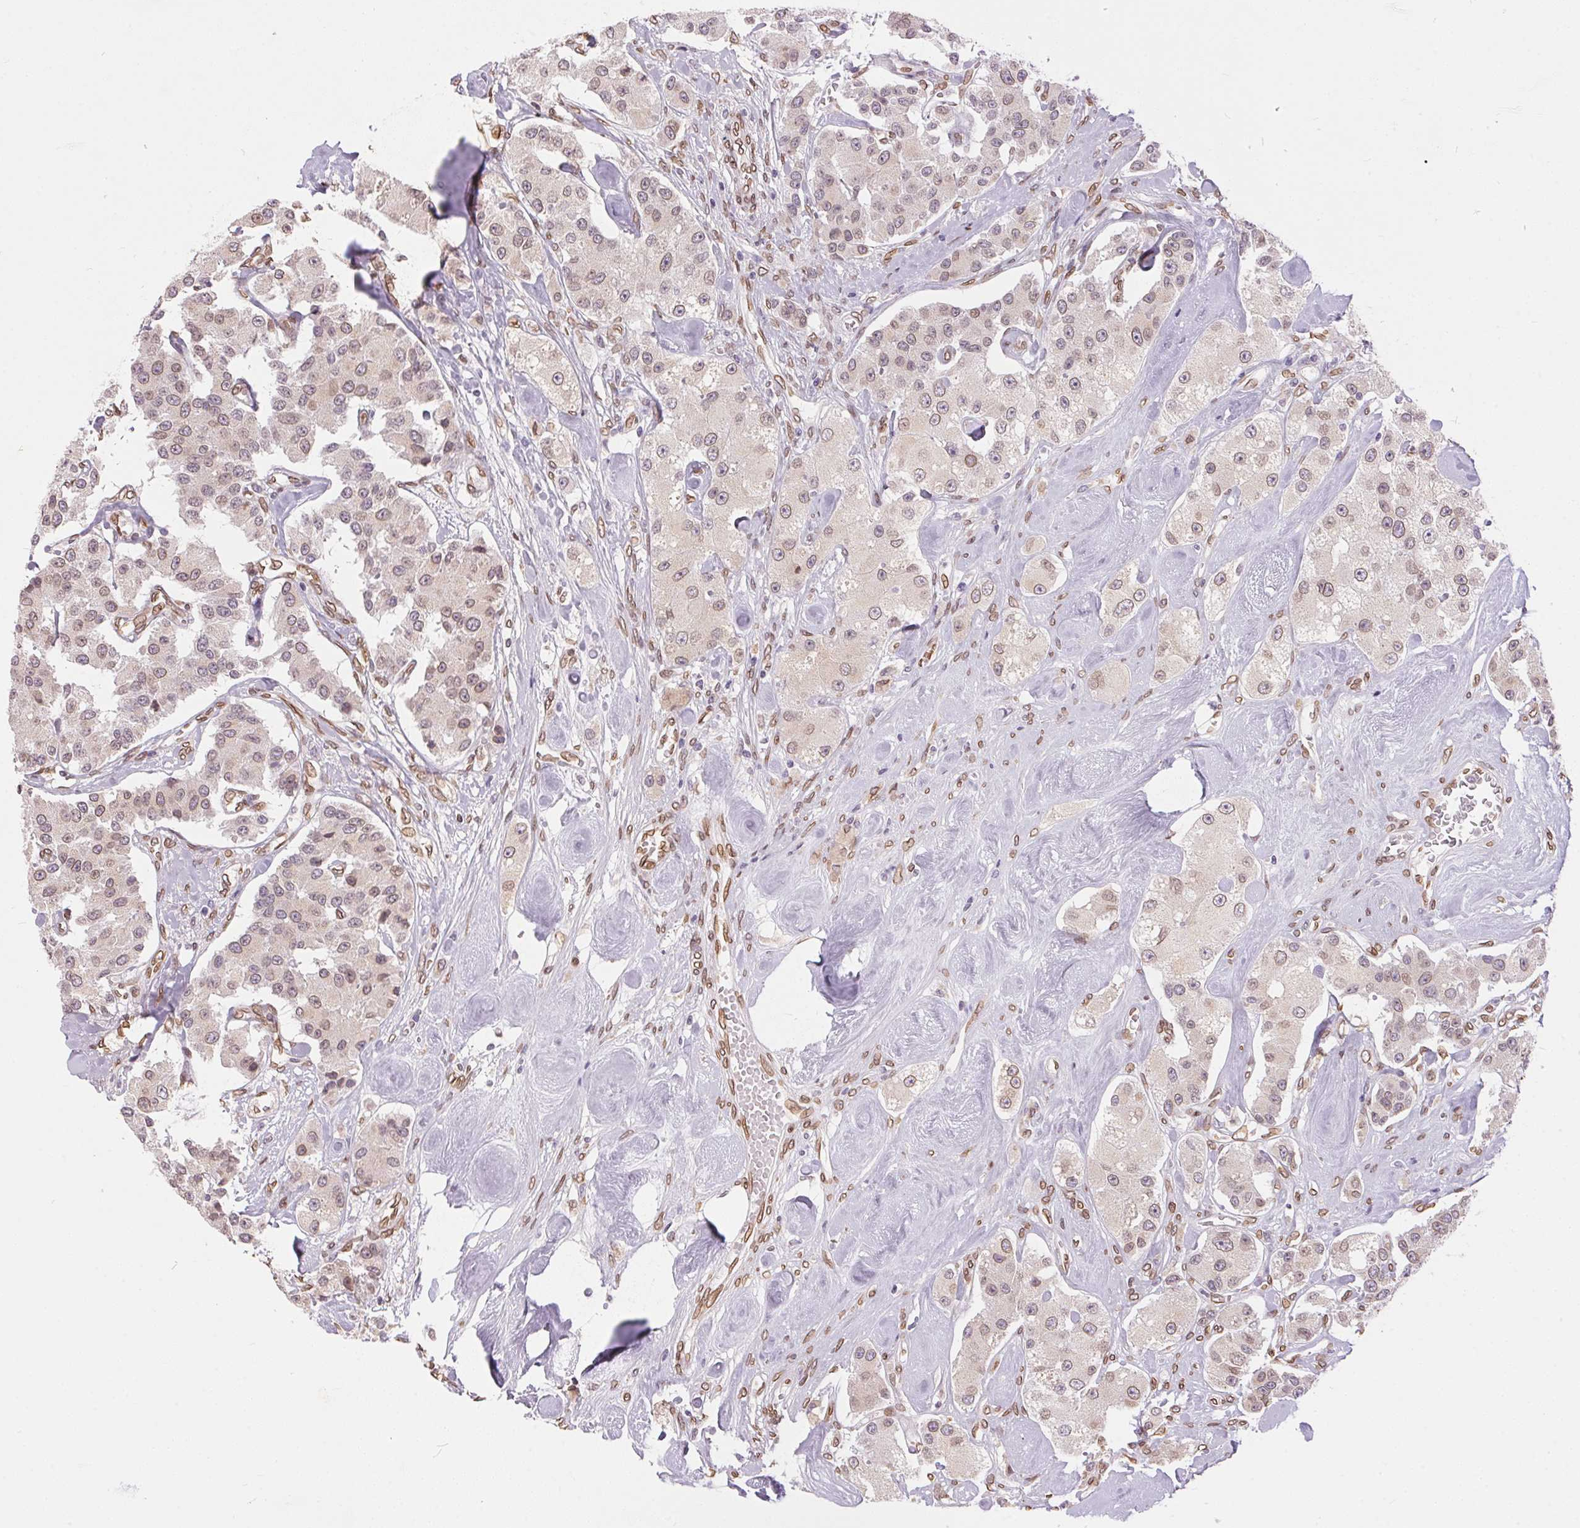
{"staining": {"intensity": "weak", "quantity": ">75%", "location": "nuclear"}, "tissue": "carcinoid", "cell_type": "Tumor cells", "image_type": "cancer", "snomed": [{"axis": "morphology", "description": "Carcinoid, malignant, NOS"}, {"axis": "topography", "description": "Pancreas"}], "caption": "This is an image of IHC staining of carcinoid, which shows weak positivity in the nuclear of tumor cells.", "gene": "TMEM175", "patient": {"sex": "male", "age": 41}}